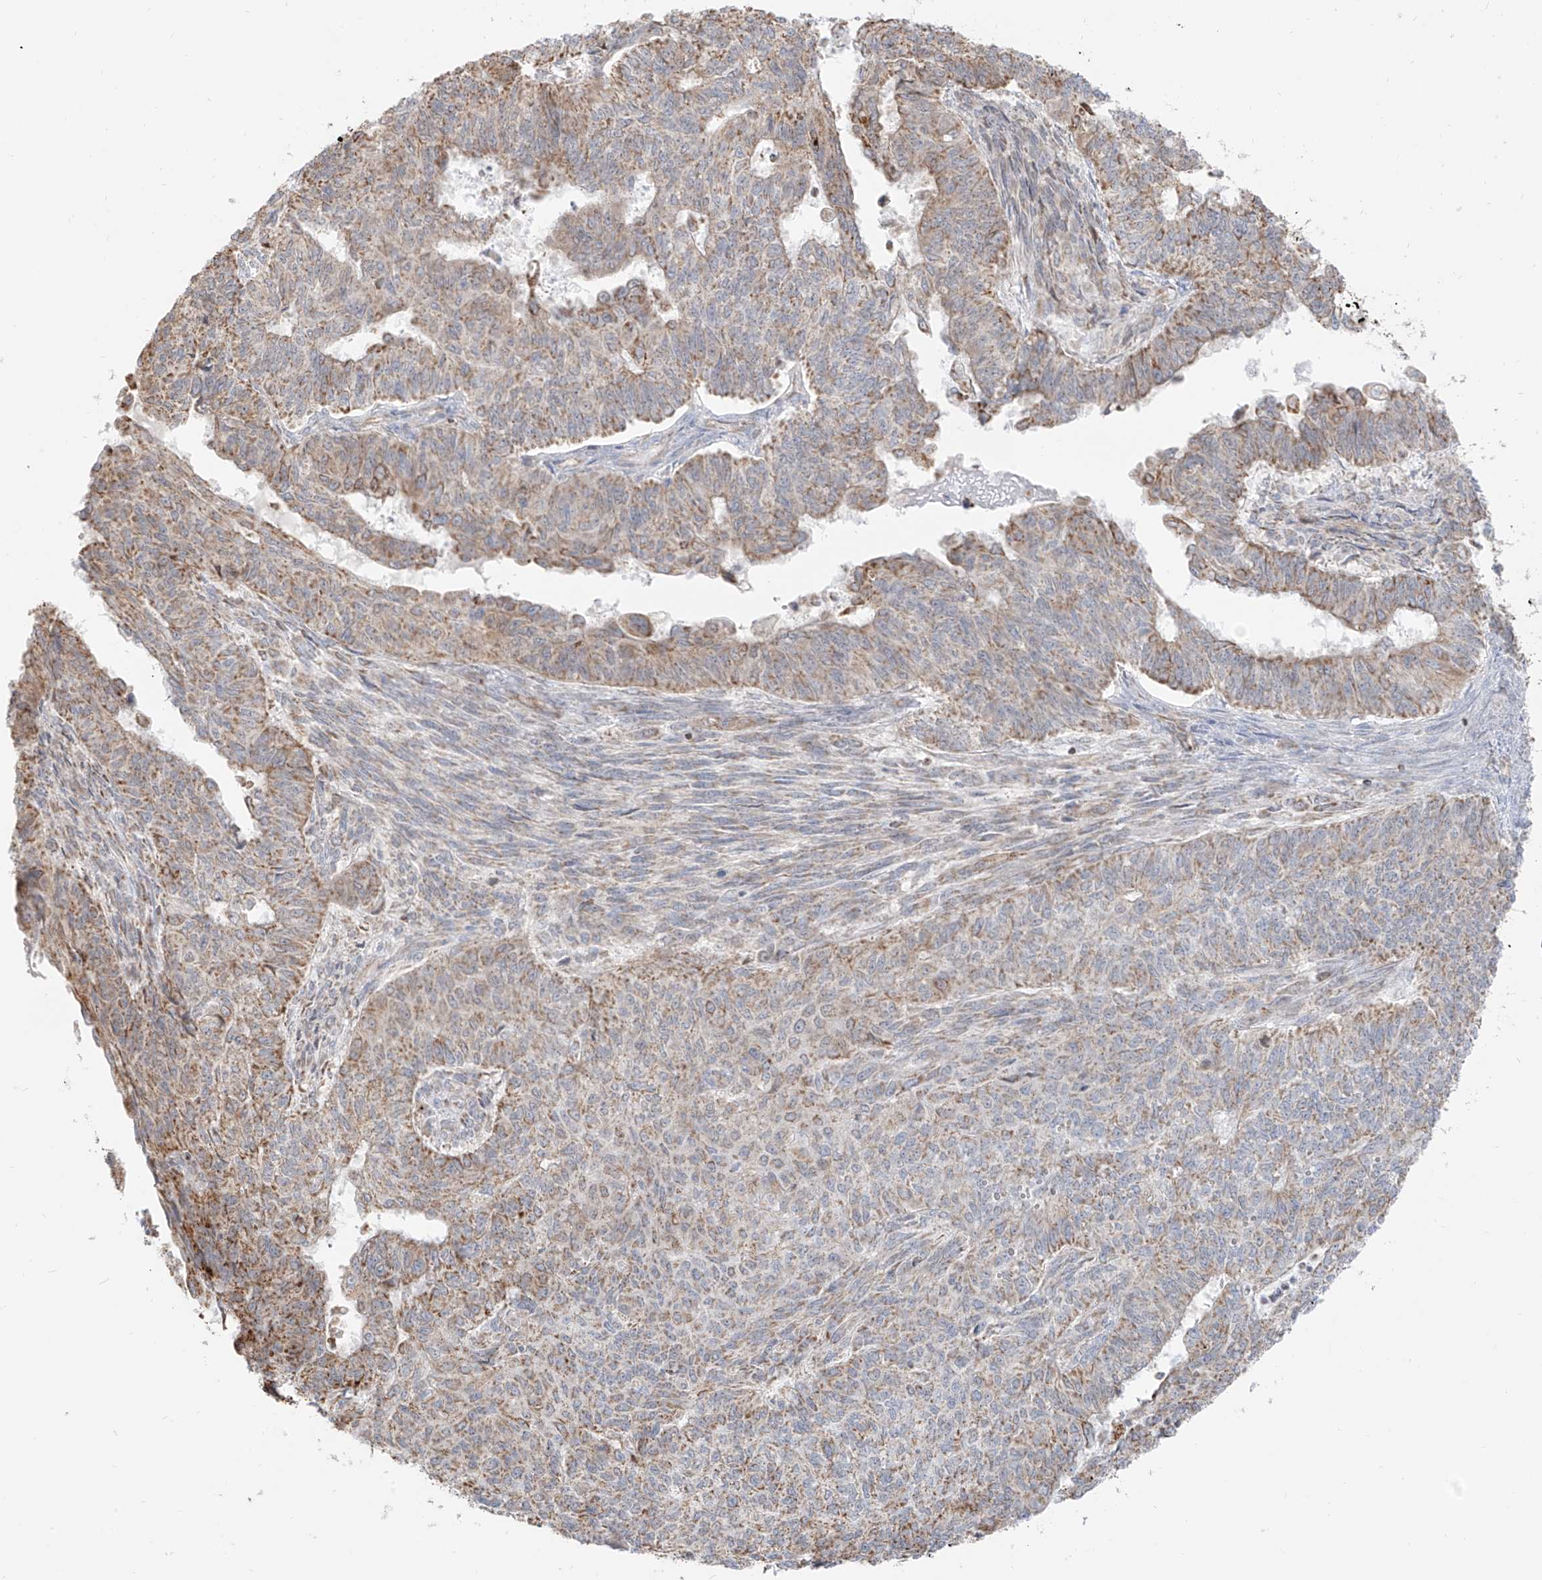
{"staining": {"intensity": "weak", "quantity": ">75%", "location": "cytoplasmic/membranous"}, "tissue": "endometrial cancer", "cell_type": "Tumor cells", "image_type": "cancer", "snomed": [{"axis": "morphology", "description": "Adenocarcinoma, NOS"}, {"axis": "topography", "description": "Endometrium"}], "caption": "Protein staining of endometrial cancer tissue demonstrates weak cytoplasmic/membranous expression in about >75% of tumor cells.", "gene": "ETHE1", "patient": {"sex": "female", "age": 32}}